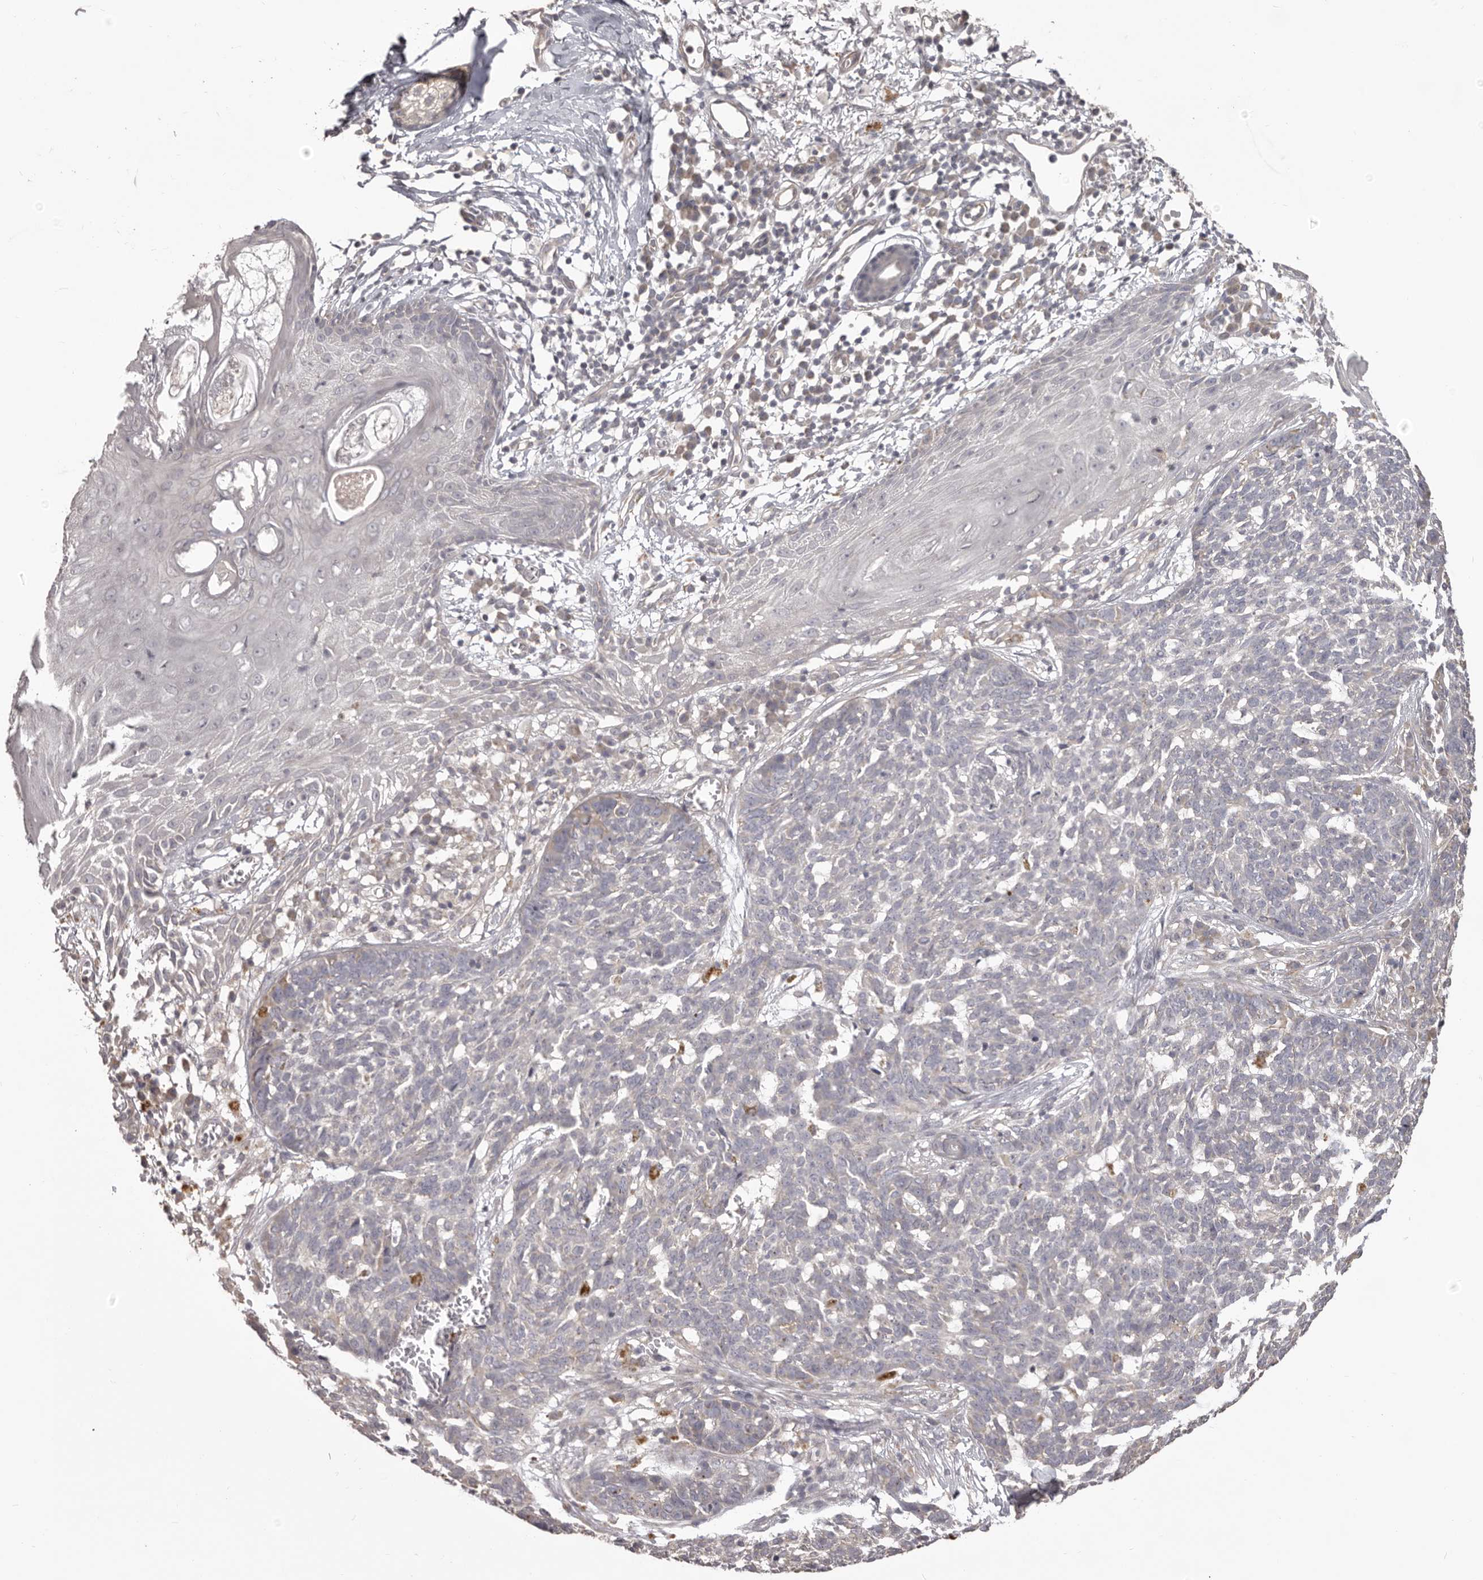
{"staining": {"intensity": "negative", "quantity": "none", "location": "none"}, "tissue": "skin cancer", "cell_type": "Tumor cells", "image_type": "cancer", "snomed": [{"axis": "morphology", "description": "Basal cell carcinoma"}, {"axis": "topography", "description": "Skin"}], "caption": "Human skin basal cell carcinoma stained for a protein using IHC demonstrates no expression in tumor cells.", "gene": "HRH1", "patient": {"sex": "male", "age": 85}}